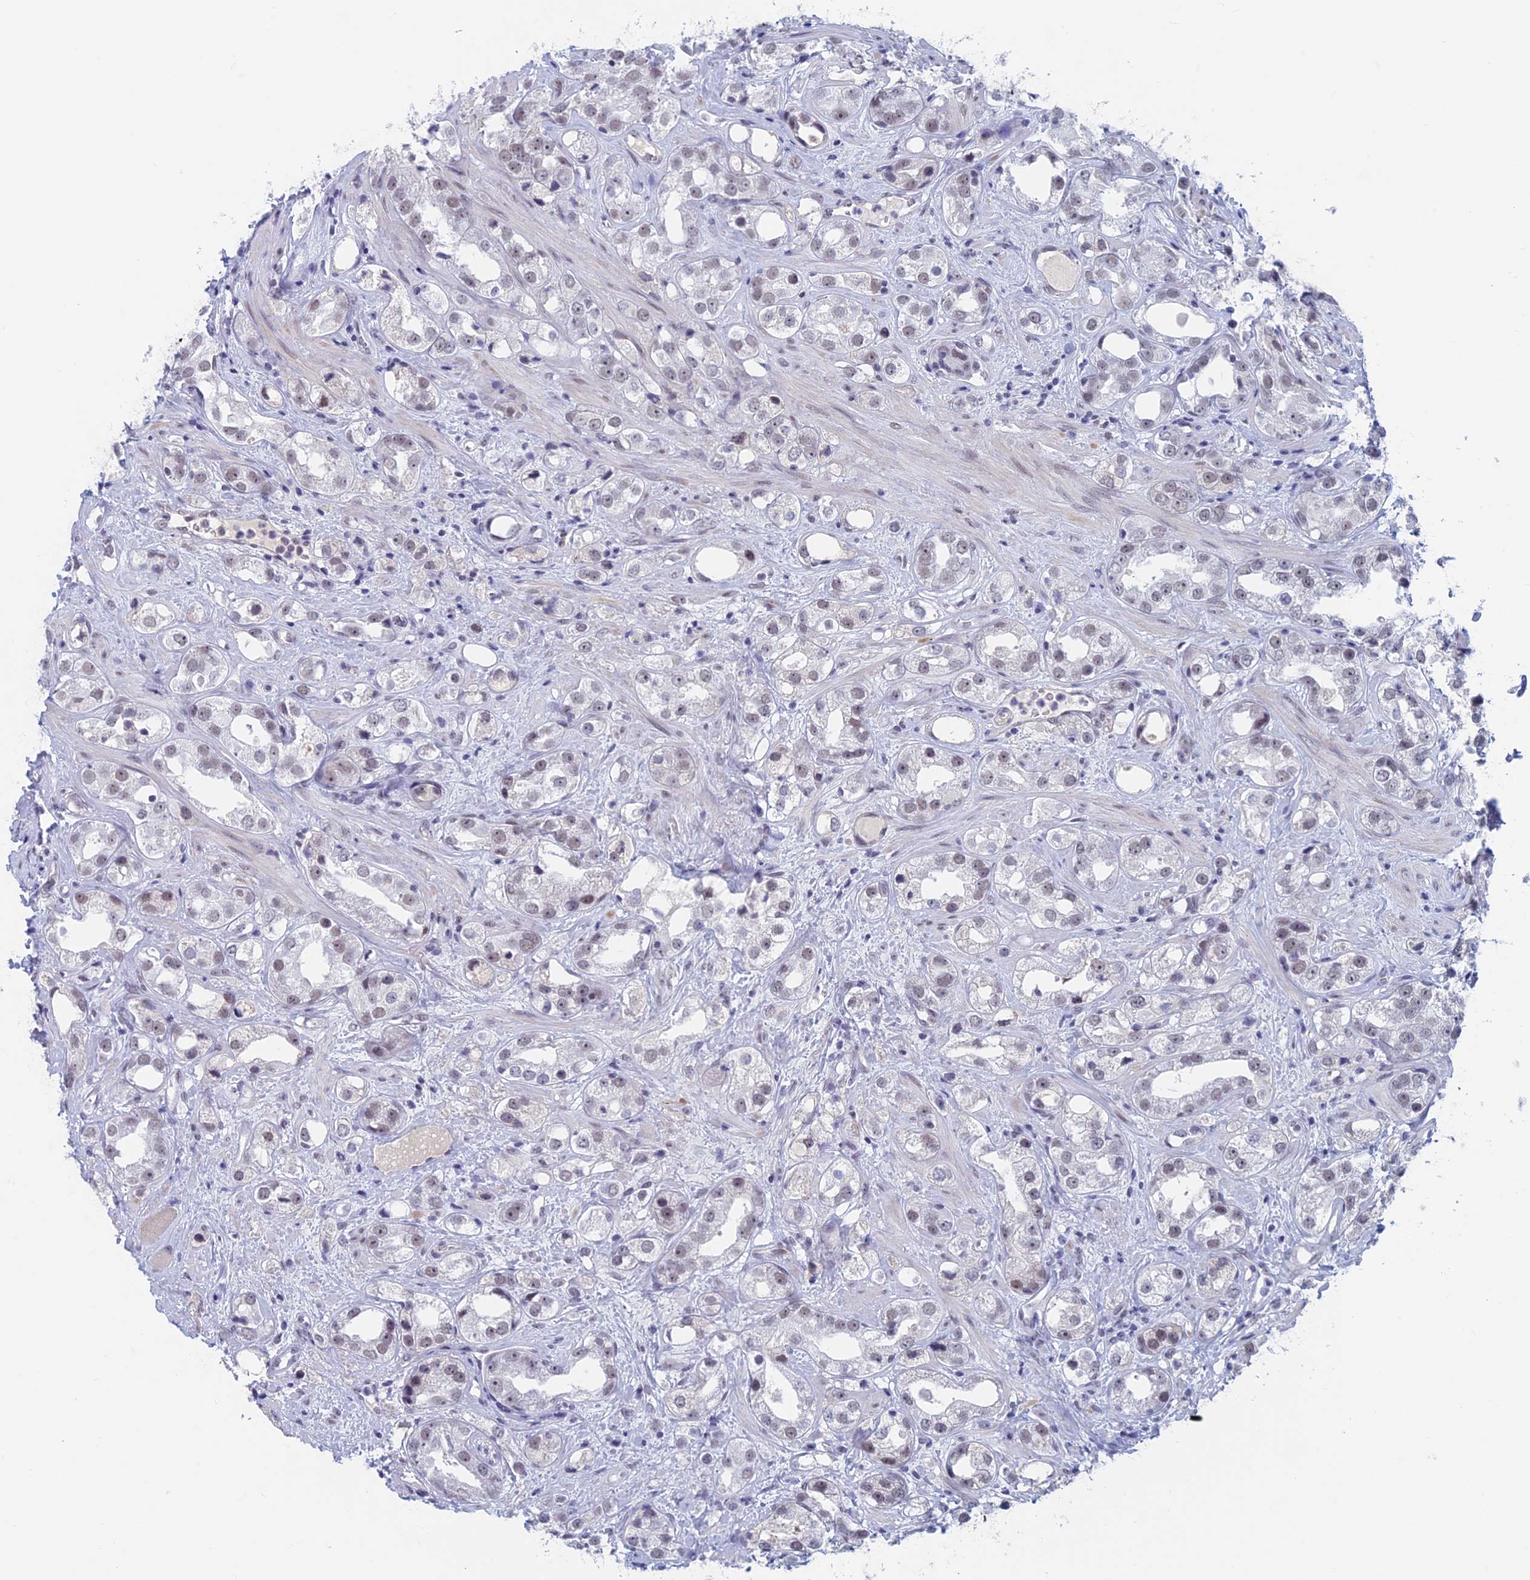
{"staining": {"intensity": "weak", "quantity": "25%-75%", "location": "nuclear"}, "tissue": "prostate cancer", "cell_type": "Tumor cells", "image_type": "cancer", "snomed": [{"axis": "morphology", "description": "Adenocarcinoma, NOS"}, {"axis": "topography", "description": "Prostate"}], "caption": "Immunohistochemistry (IHC) of prostate cancer demonstrates low levels of weak nuclear expression in approximately 25%-75% of tumor cells. The protein is stained brown, and the nuclei are stained in blue (DAB (3,3'-diaminobenzidine) IHC with brightfield microscopy, high magnification).", "gene": "ASH2L", "patient": {"sex": "male", "age": 79}}